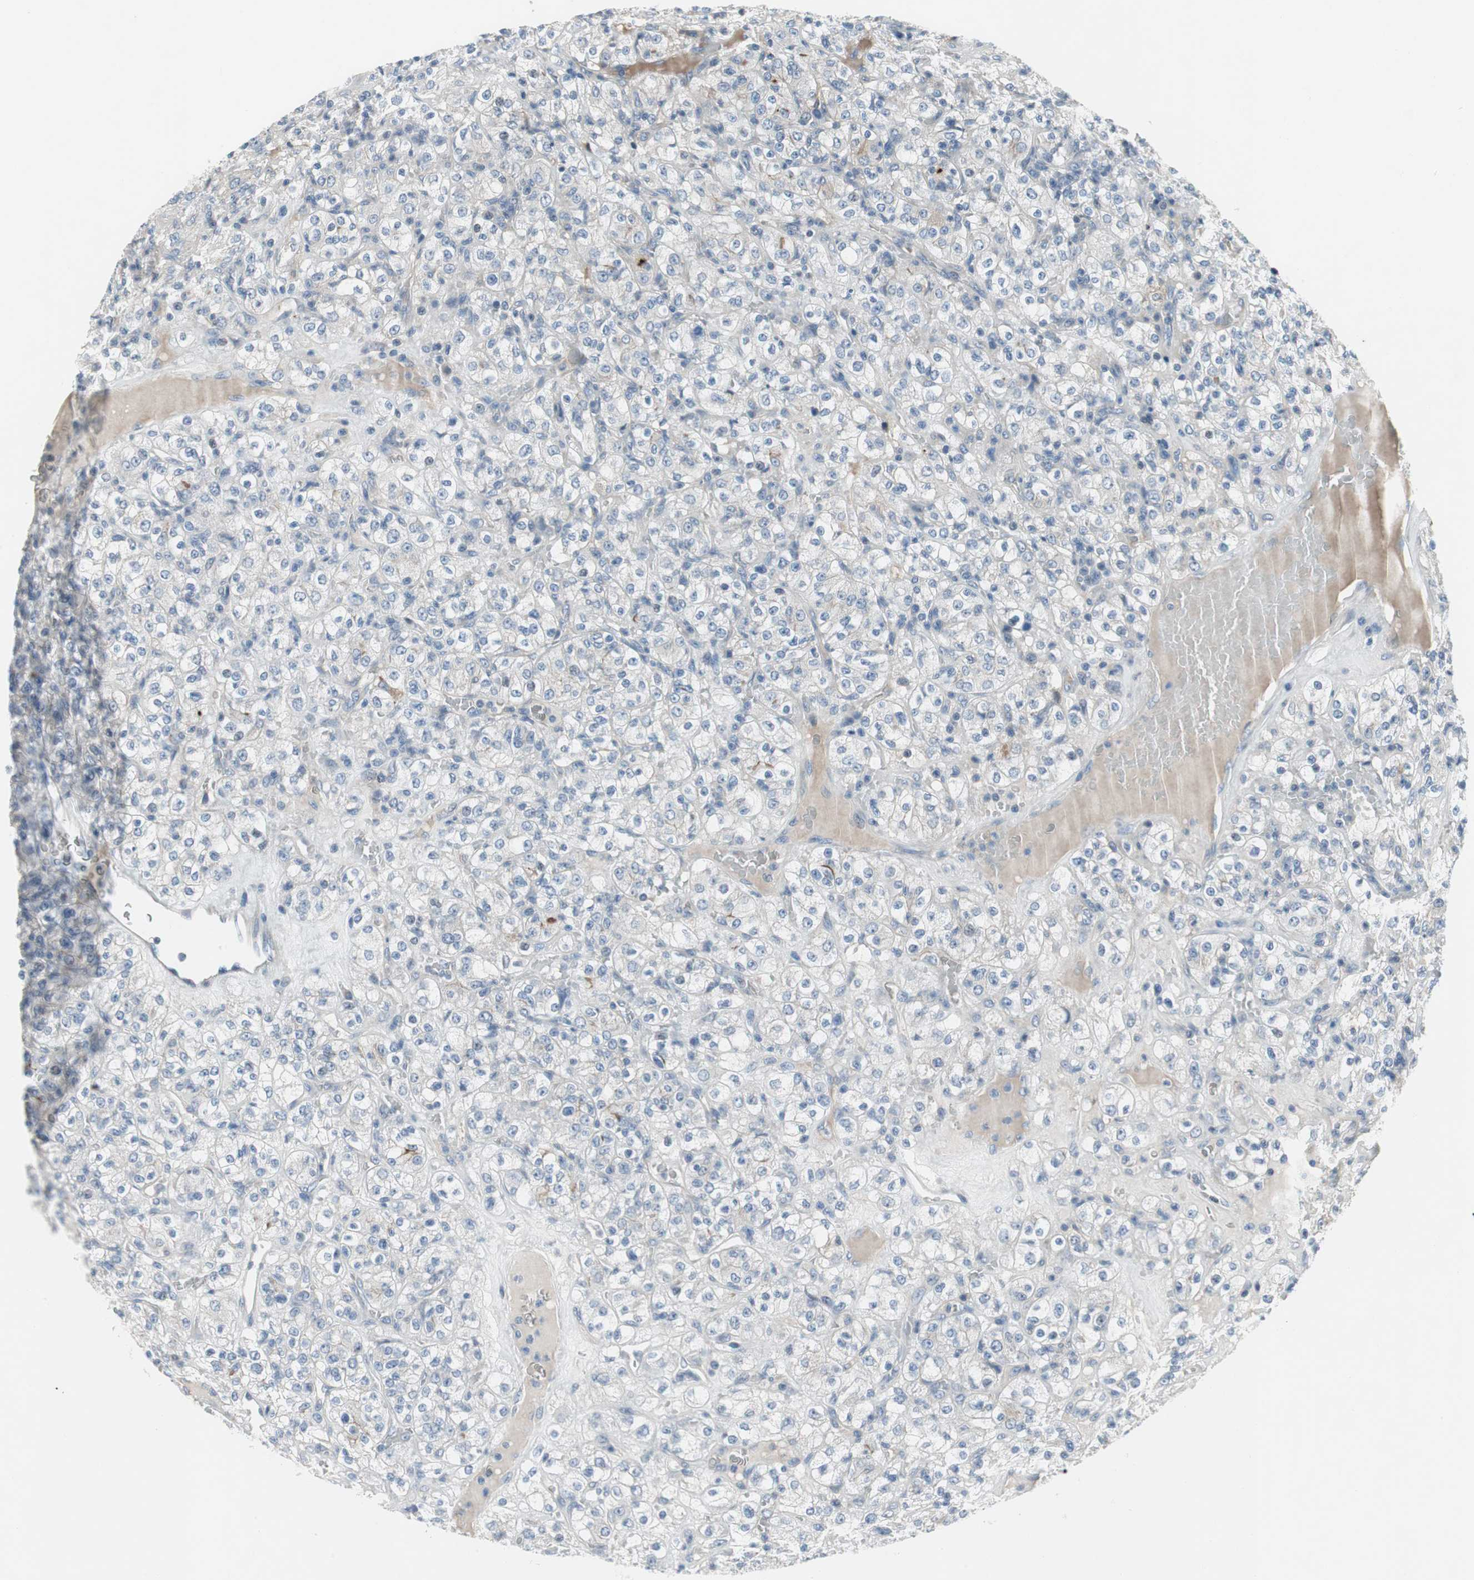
{"staining": {"intensity": "negative", "quantity": "none", "location": "none"}, "tissue": "renal cancer", "cell_type": "Tumor cells", "image_type": "cancer", "snomed": [{"axis": "morphology", "description": "Normal tissue, NOS"}, {"axis": "morphology", "description": "Adenocarcinoma, NOS"}, {"axis": "topography", "description": "Kidney"}], "caption": "Renal adenocarcinoma stained for a protein using IHC exhibits no positivity tumor cells.", "gene": "PIGR", "patient": {"sex": "female", "age": 72}}